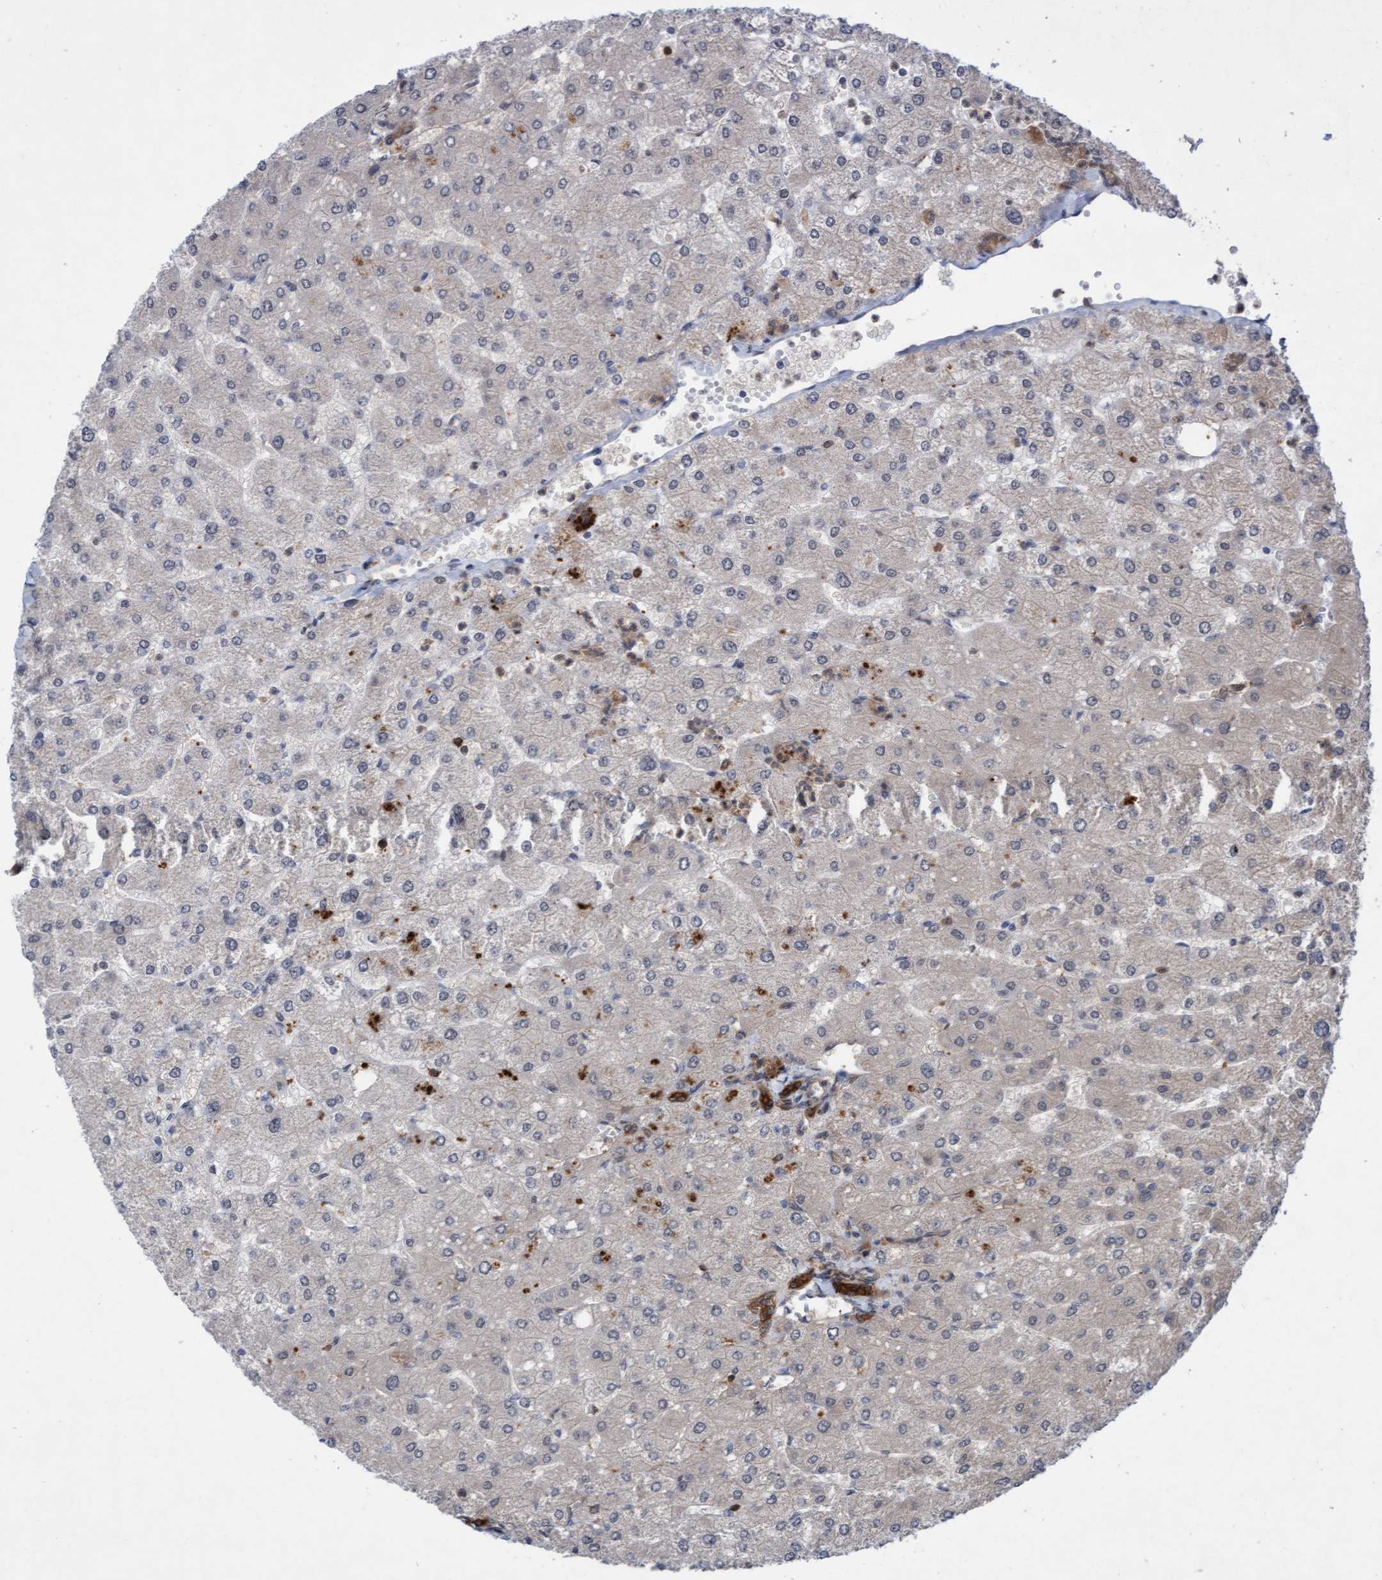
{"staining": {"intensity": "strong", "quantity": ">75%", "location": "cytoplasmic/membranous"}, "tissue": "liver", "cell_type": "Cholangiocytes", "image_type": "normal", "snomed": [{"axis": "morphology", "description": "Normal tissue, NOS"}, {"axis": "topography", "description": "Liver"}], "caption": "Immunohistochemistry micrograph of normal human liver stained for a protein (brown), which reveals high levels of strong cytoplasmic/membranous positivity in approximately >75% of cholangiocytes.", "gene": "RAP1GAP2", "patient": {"sex": "male", "age": 55}}